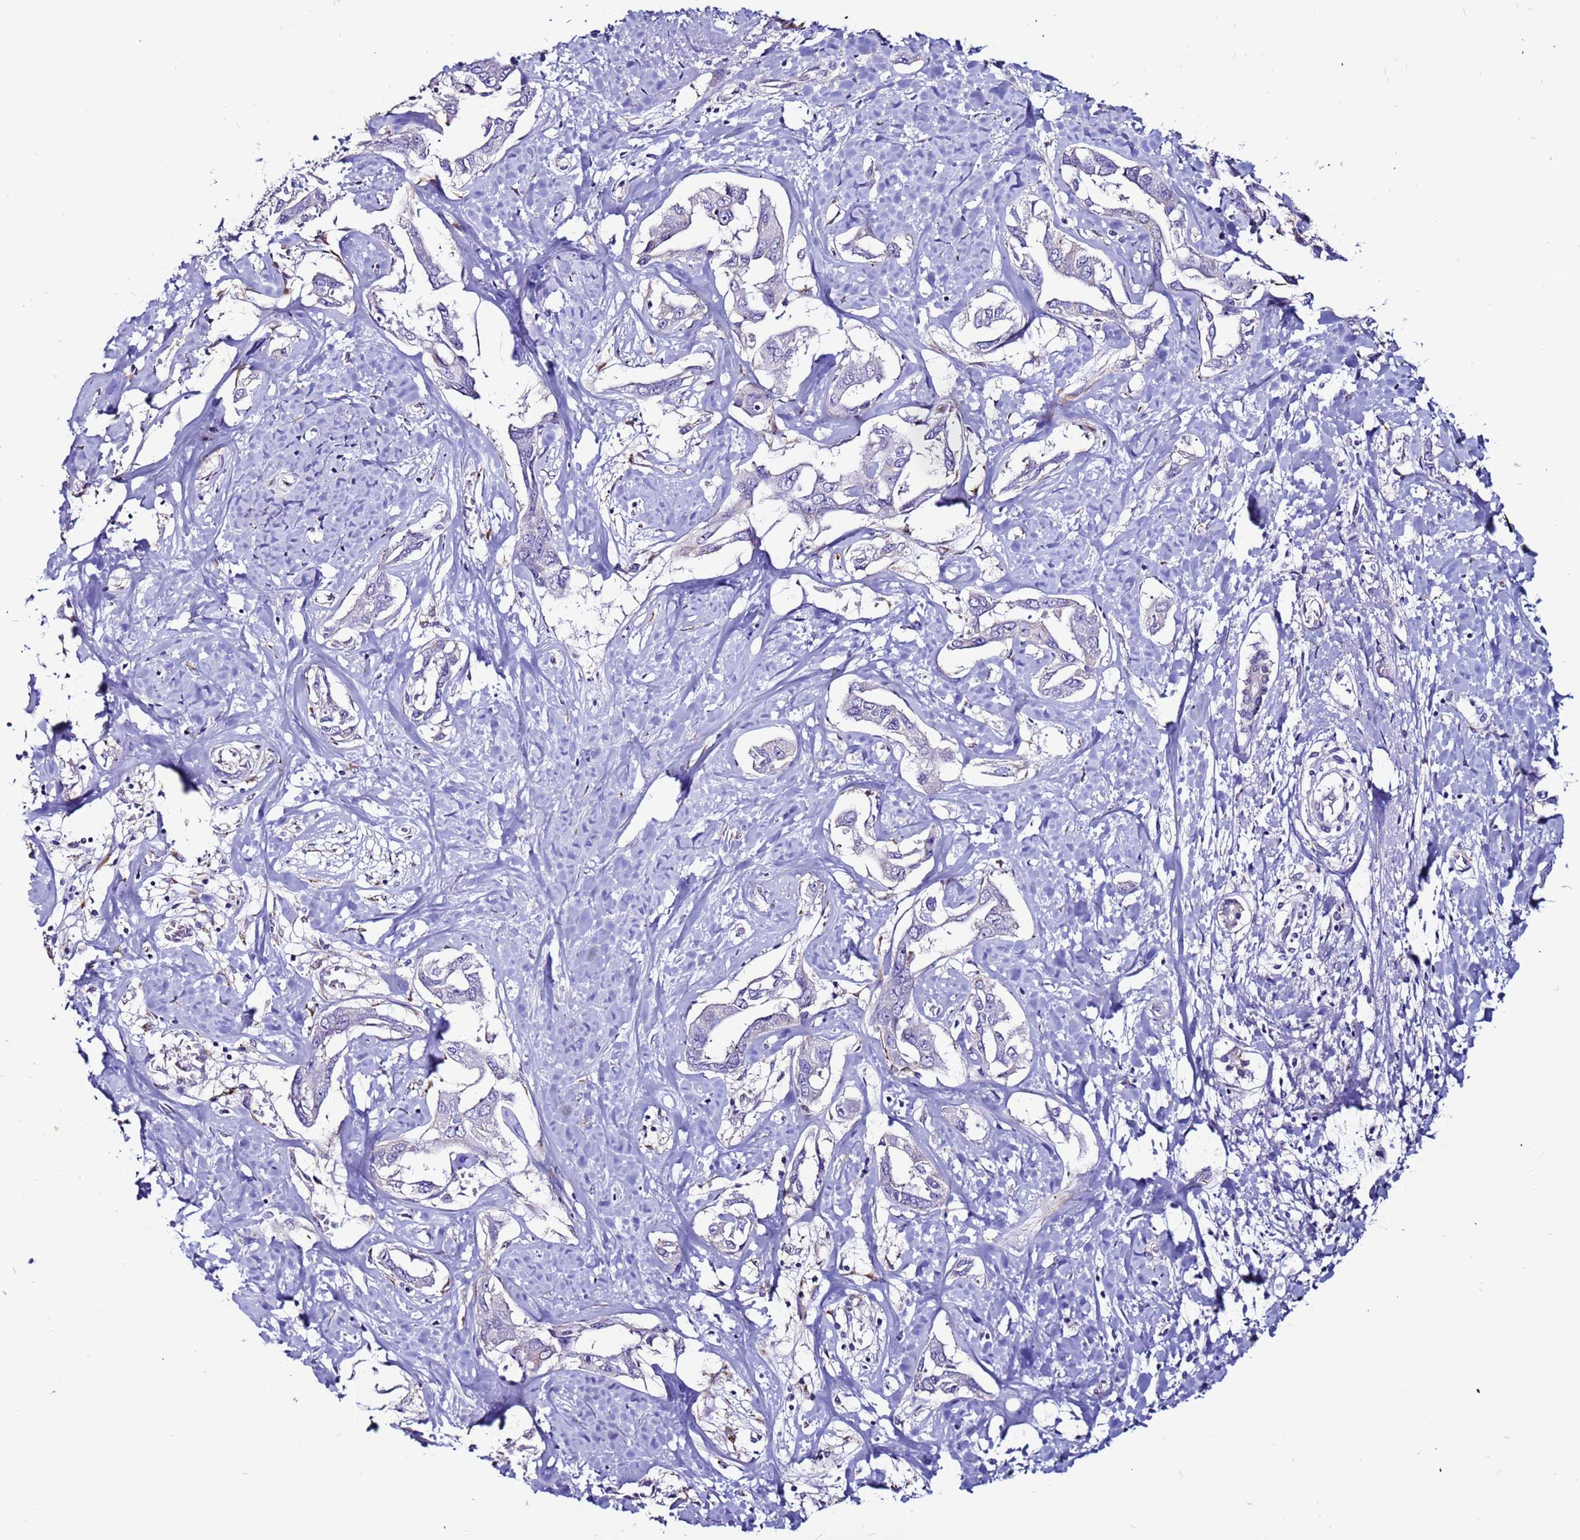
{"staining": {"intensity": "negative", "quantity": "none", "location": "none"}, "tissue": "liver cancer", "cell_type": "Tumor cells", "image_type": "cancer", "snomed": [{"axis": "morphology", "description": "Cholangiocarcinoma"}, {"axis": "topography", "description": "Liver"}], "caption": "Tumor cells show no significant staining in cholangiocarcinoma (liver).", "gene": "SLC44A3", "patient": {"sex": "male", "age": 59}}